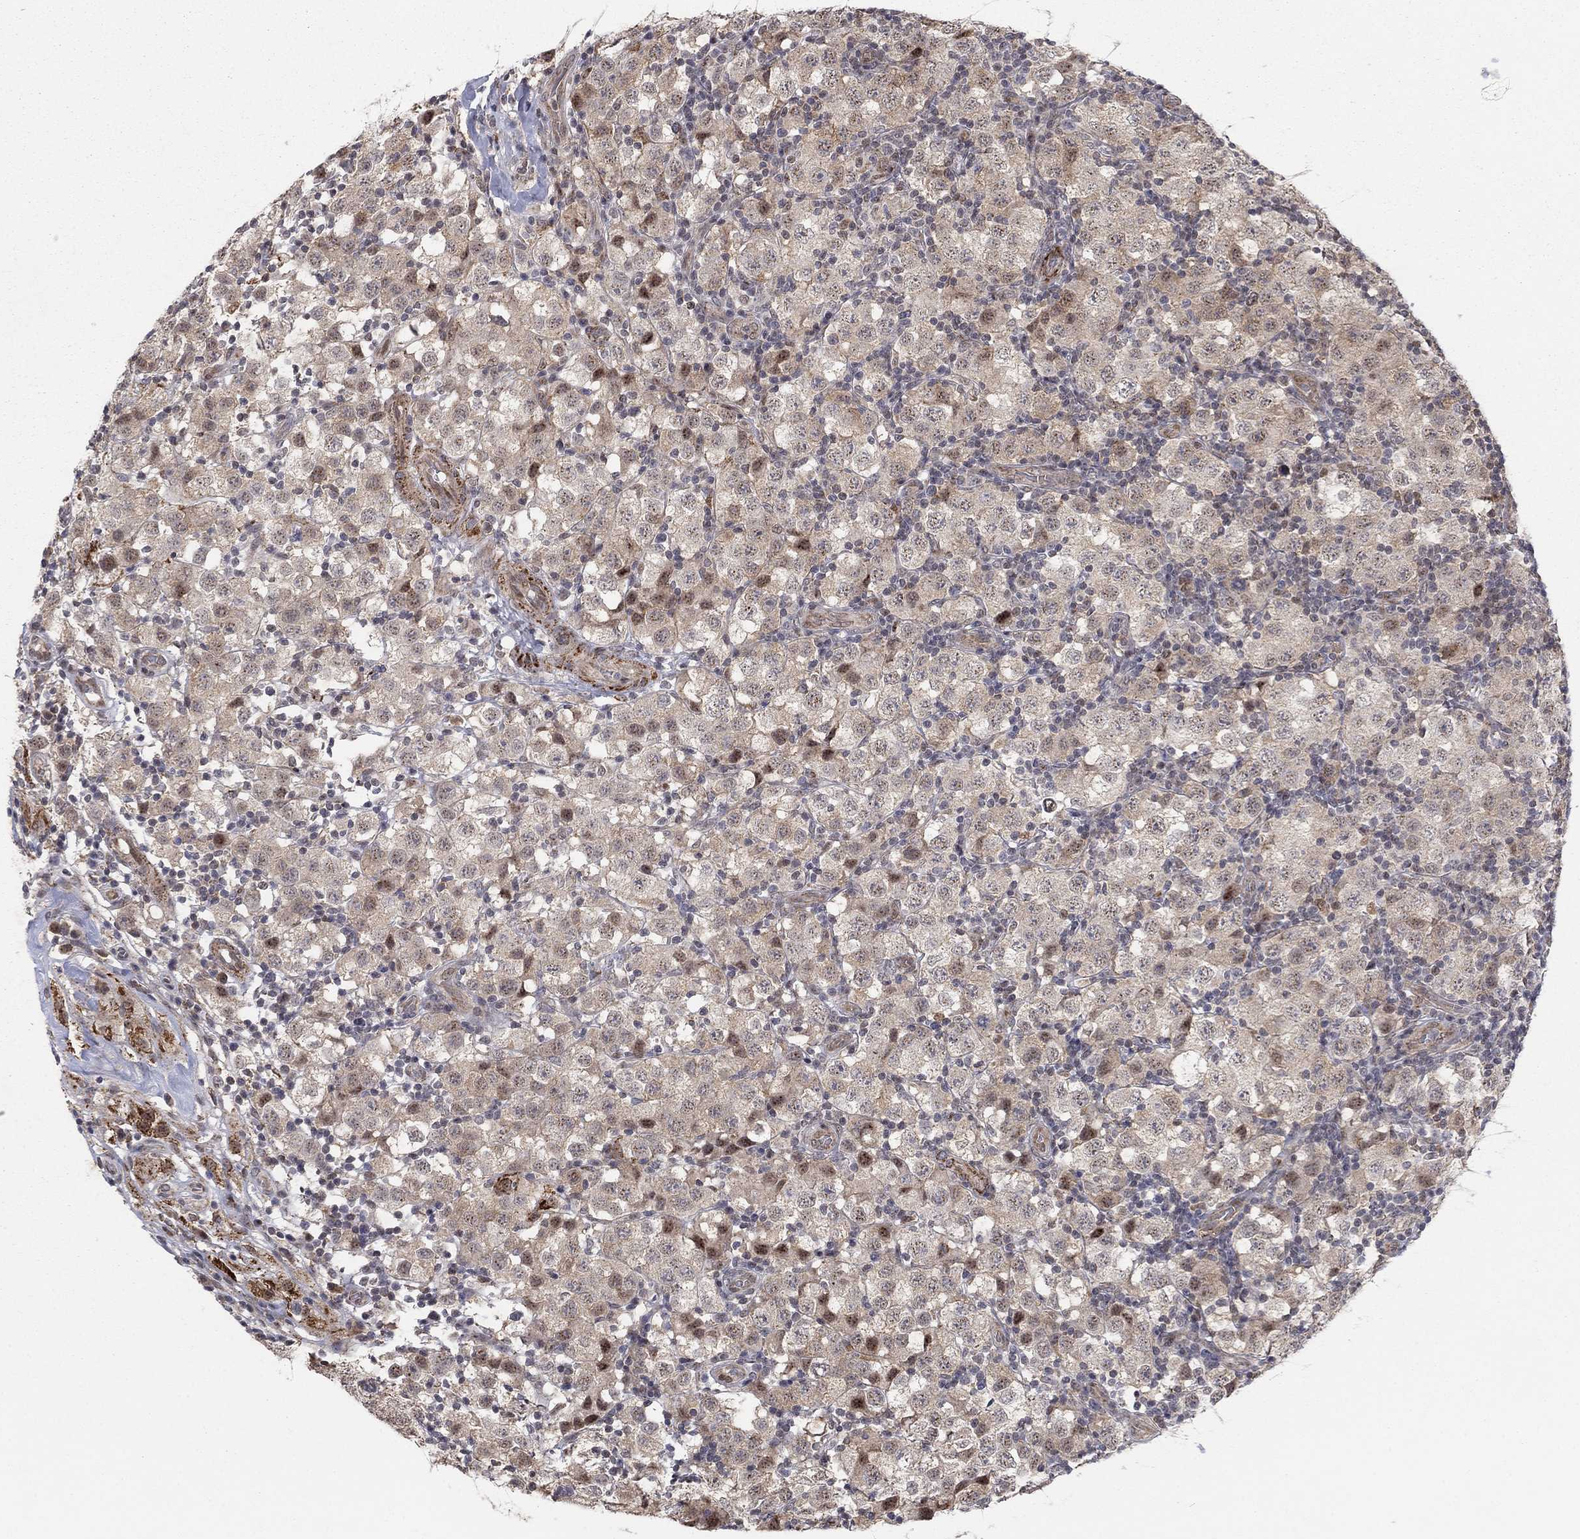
{"staining": {"intensity": "moderate", "quantity": "25%-75%", "location": "cytoplasmic/membranous"}, "tissue": "testis cancer", "cell_type": "Tumor cells", "image_type": "cancer", "snomed": [{"axis": "morphology", "description": "Seminoma, NOS"}, {"axis": "topography", "description": "Testis"}], "caption": "DAB immunohistochemical staining of testis cancer (seminoma) shows moderate cytoplasmic/membranous protein staining in approximately 25%-75% of tumor cells.", "gene": "ZNF395", "patient": {"sex": "male", "age": 34}}